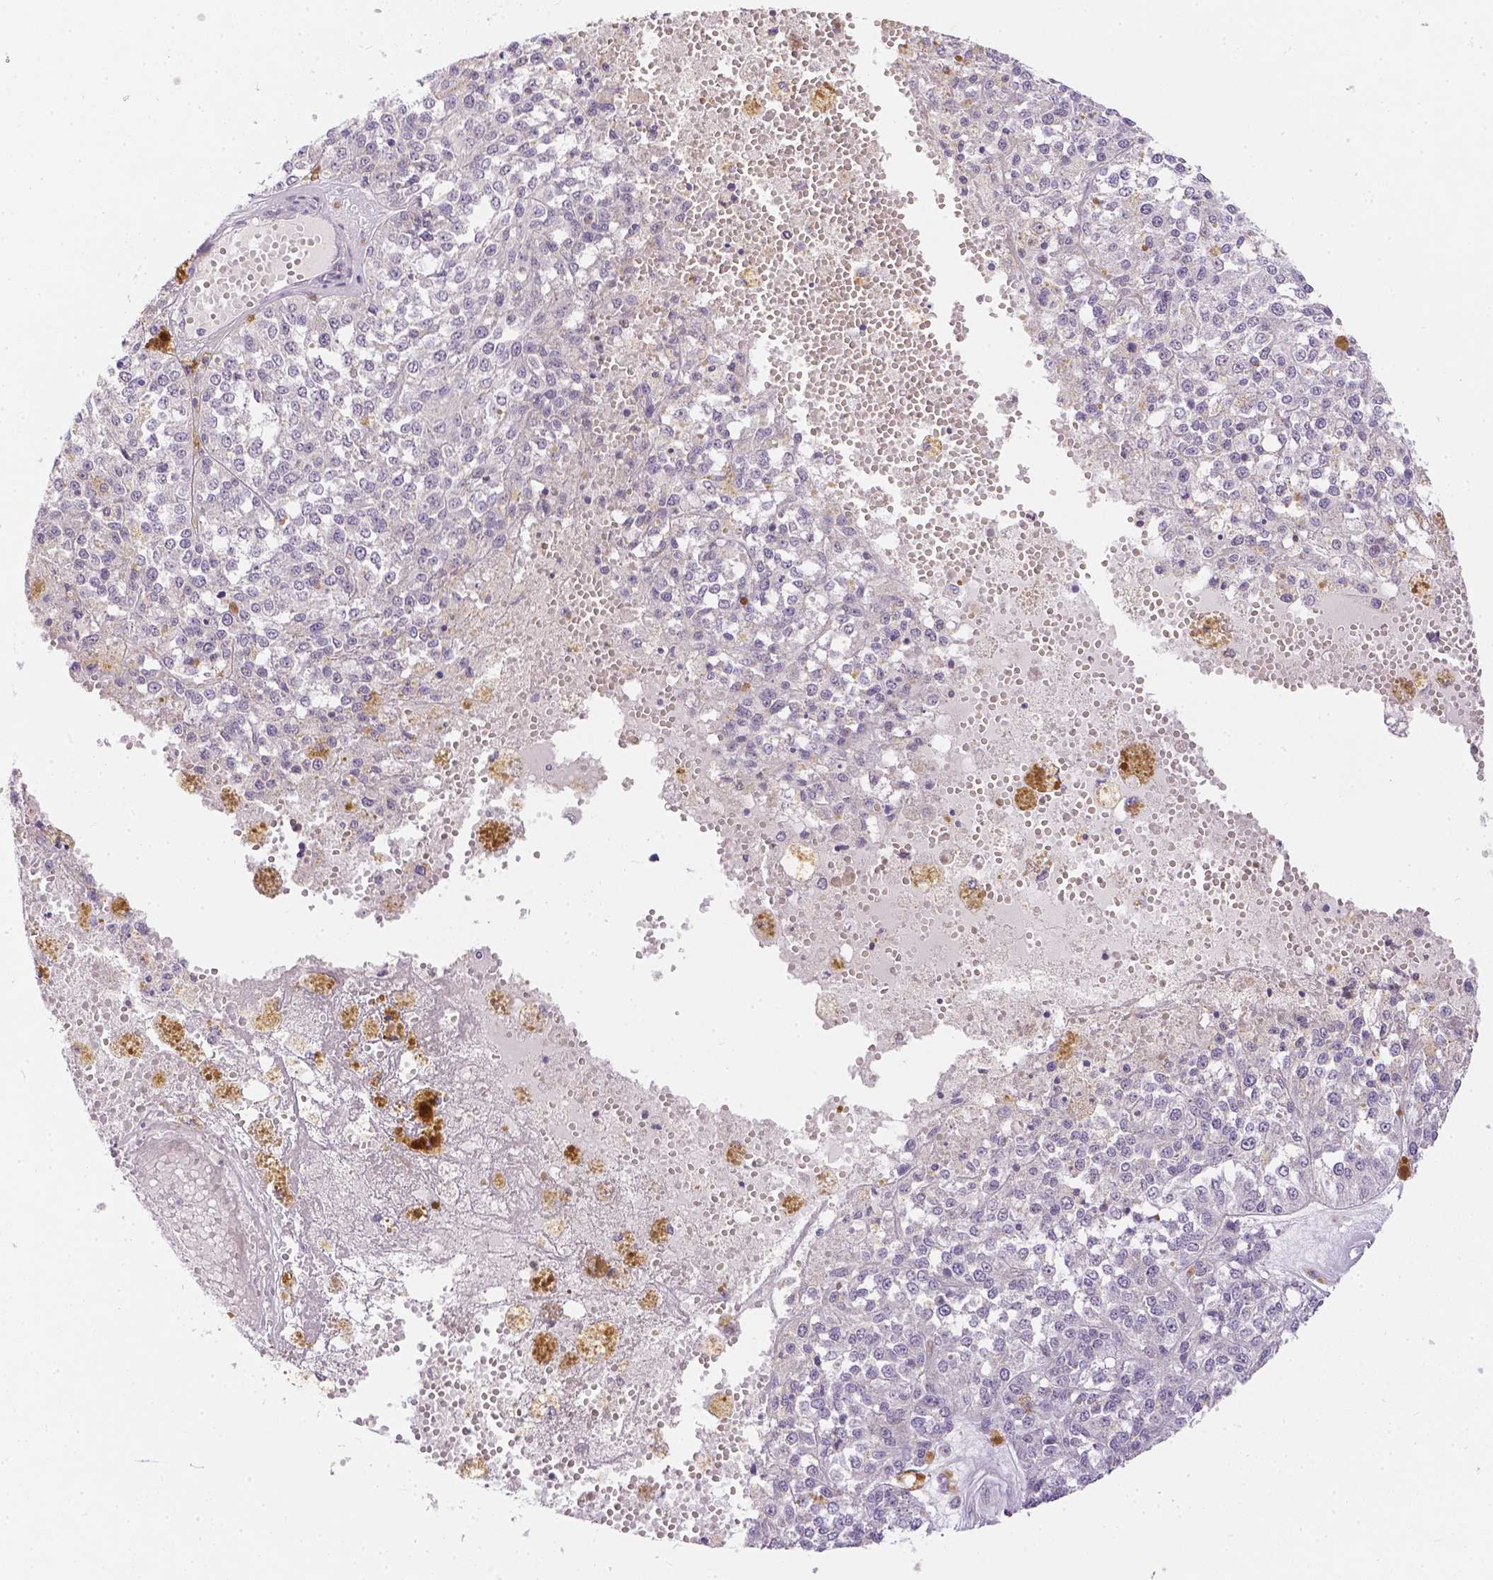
{"staining": {"intensity": "negative", "quantity": "none", "location": "none"}, "tissue": "melanoma", "cell_type": "Tumor cells", "image_type": "cancer", "snomed": [{"axis": "morphology", "description": "Malignant melanoma, Metastatic site"}, {"axis": "topography", "description": "Lymph node"}], "caption": "Tumor cells are negative for protein expression in human malignant melanoma (metastatic site). Brightfield microscopy of IHC stained with DAB (3,3'-diaminobenzidine) (brown) and hematoxylin (blue), captured at high magnification.", "gene": "ZNF280B", "patient": {"sex": "female", "age": 64}}